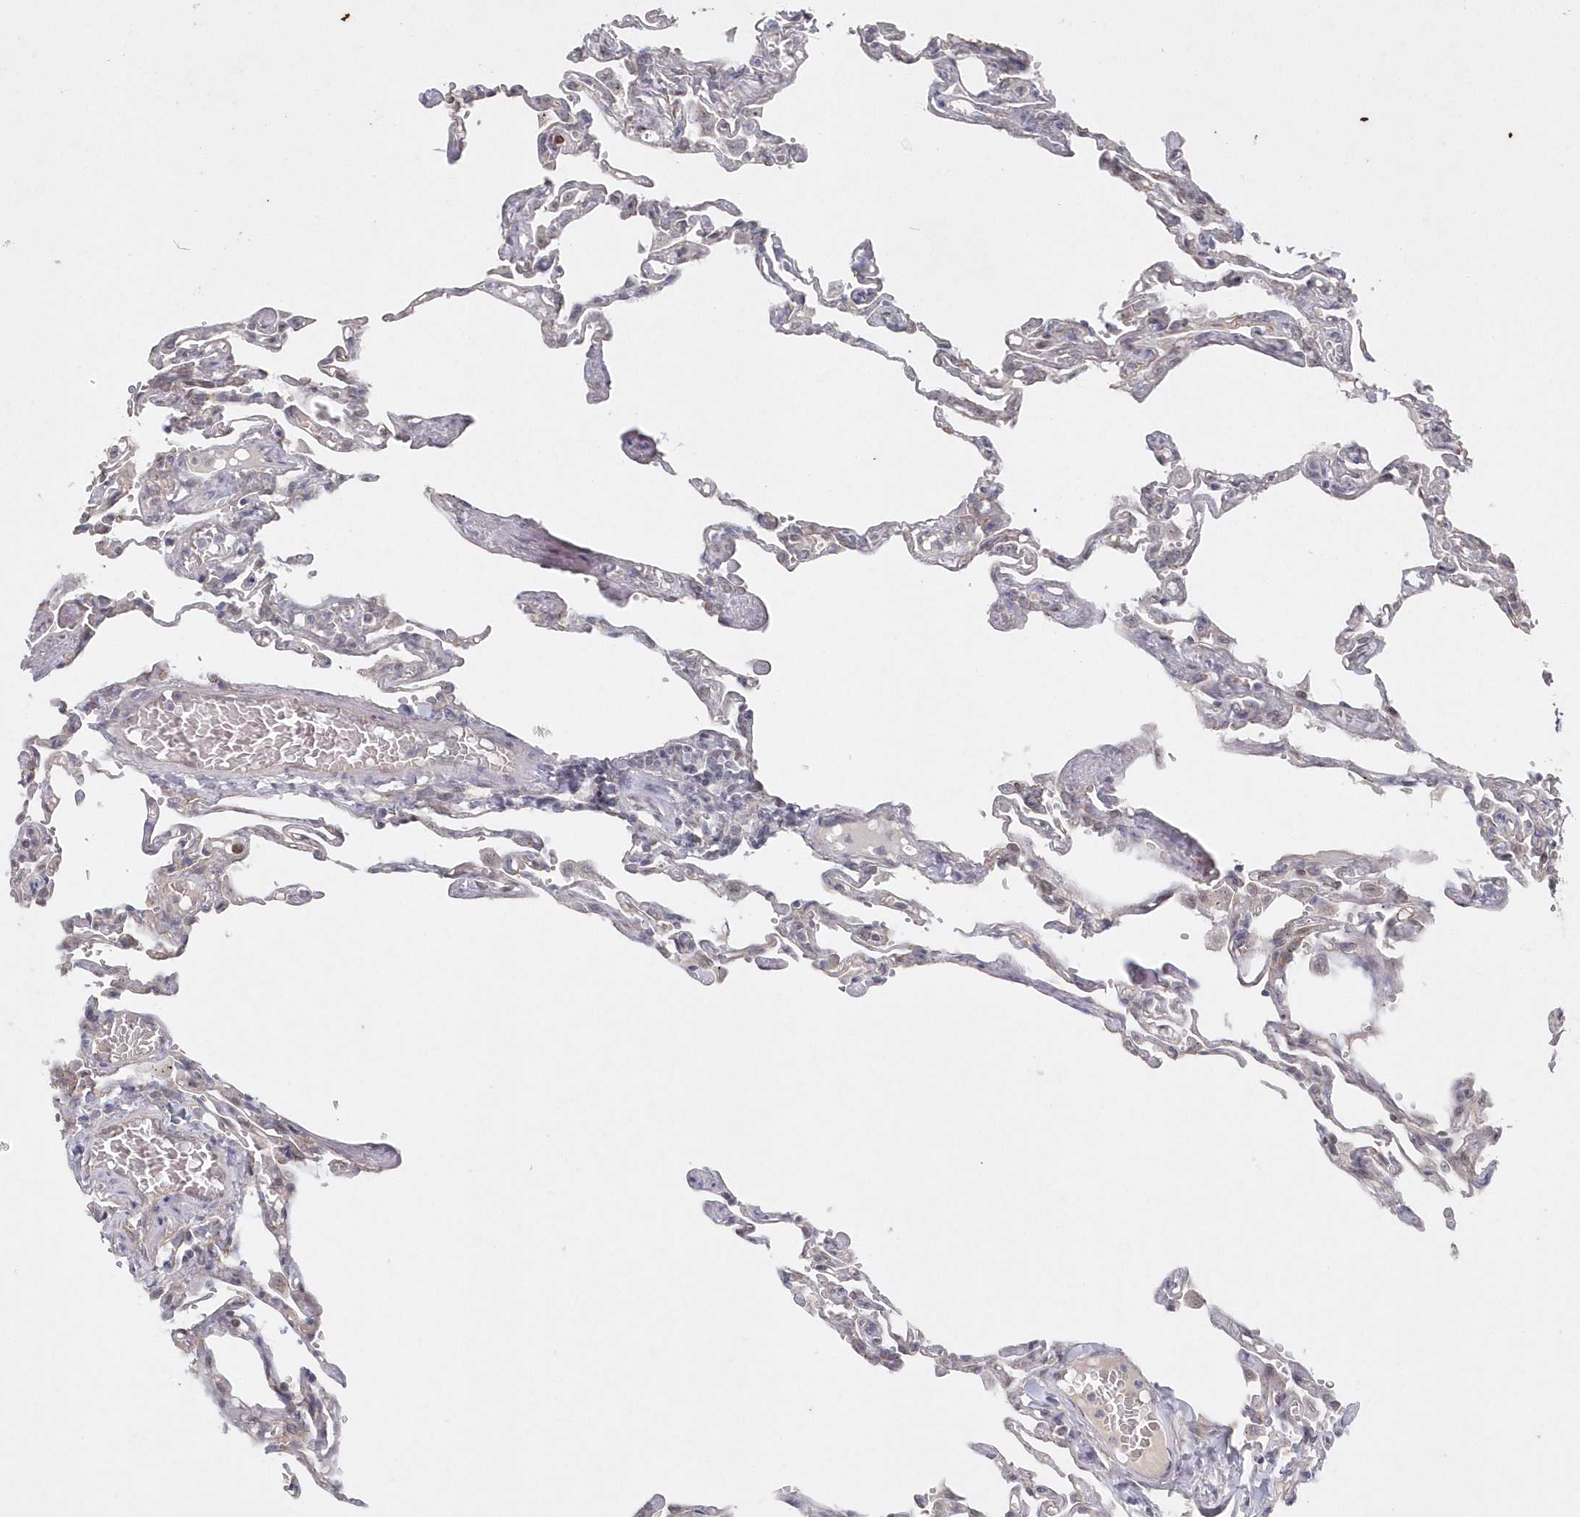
{"staining": {"intensity": "negative", "quantity": "none", "location": "none"}, "tissue": "lung", "cell_type": "Alveolar cells", "image_type": "normal", "snomed": [{"axis": "morphology", "description": "Normal tissue, NOS"}, {"axis": "topography", "description": "Lung"}], "caption": "DAB immunohistochemical staining of normal human lung demonstrates no significant positivity in alveolar cells.", "gene": "VSIG2", "patient": {"sex": "male", "age": 21}}